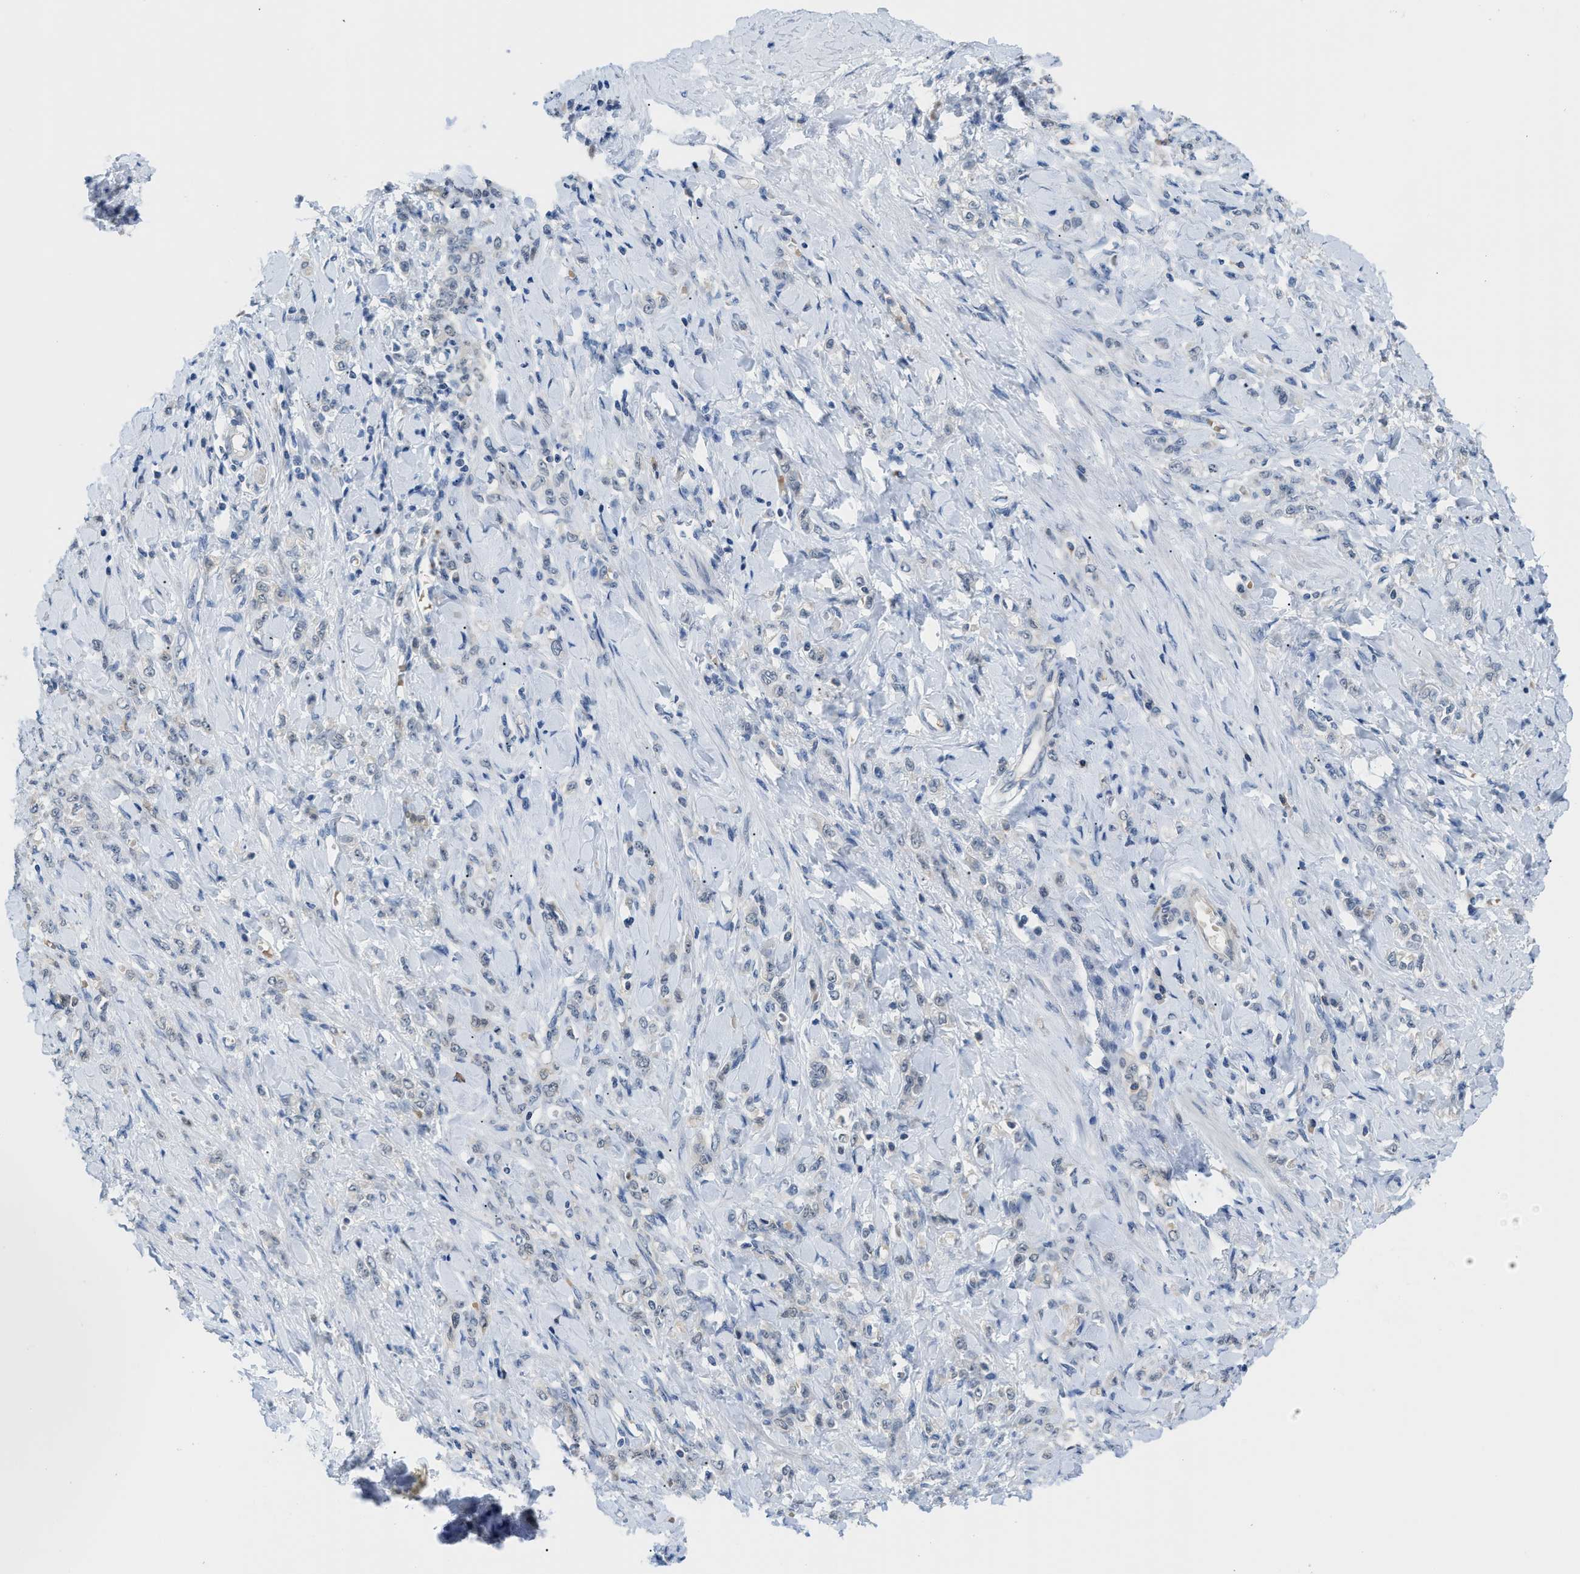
{"staining": {"intensity": "negative", "quantity": "none", "location": "none"}, "tissue": "stomach cancer", "cell_type": "Tumor cells", "image_type": "cancer", "snomed": [{"axis": "morphology", "description": "Adenocarcinoma, NOS"}, {"axis": "topography", "description": "Stomach"}], "caption": "Photomicrograph shows no protein positivity in tumor cells of stomach adenocarcinoma tissue.", "gene": "PSAT1", "patient": {"sex": "male", "age": 82}}